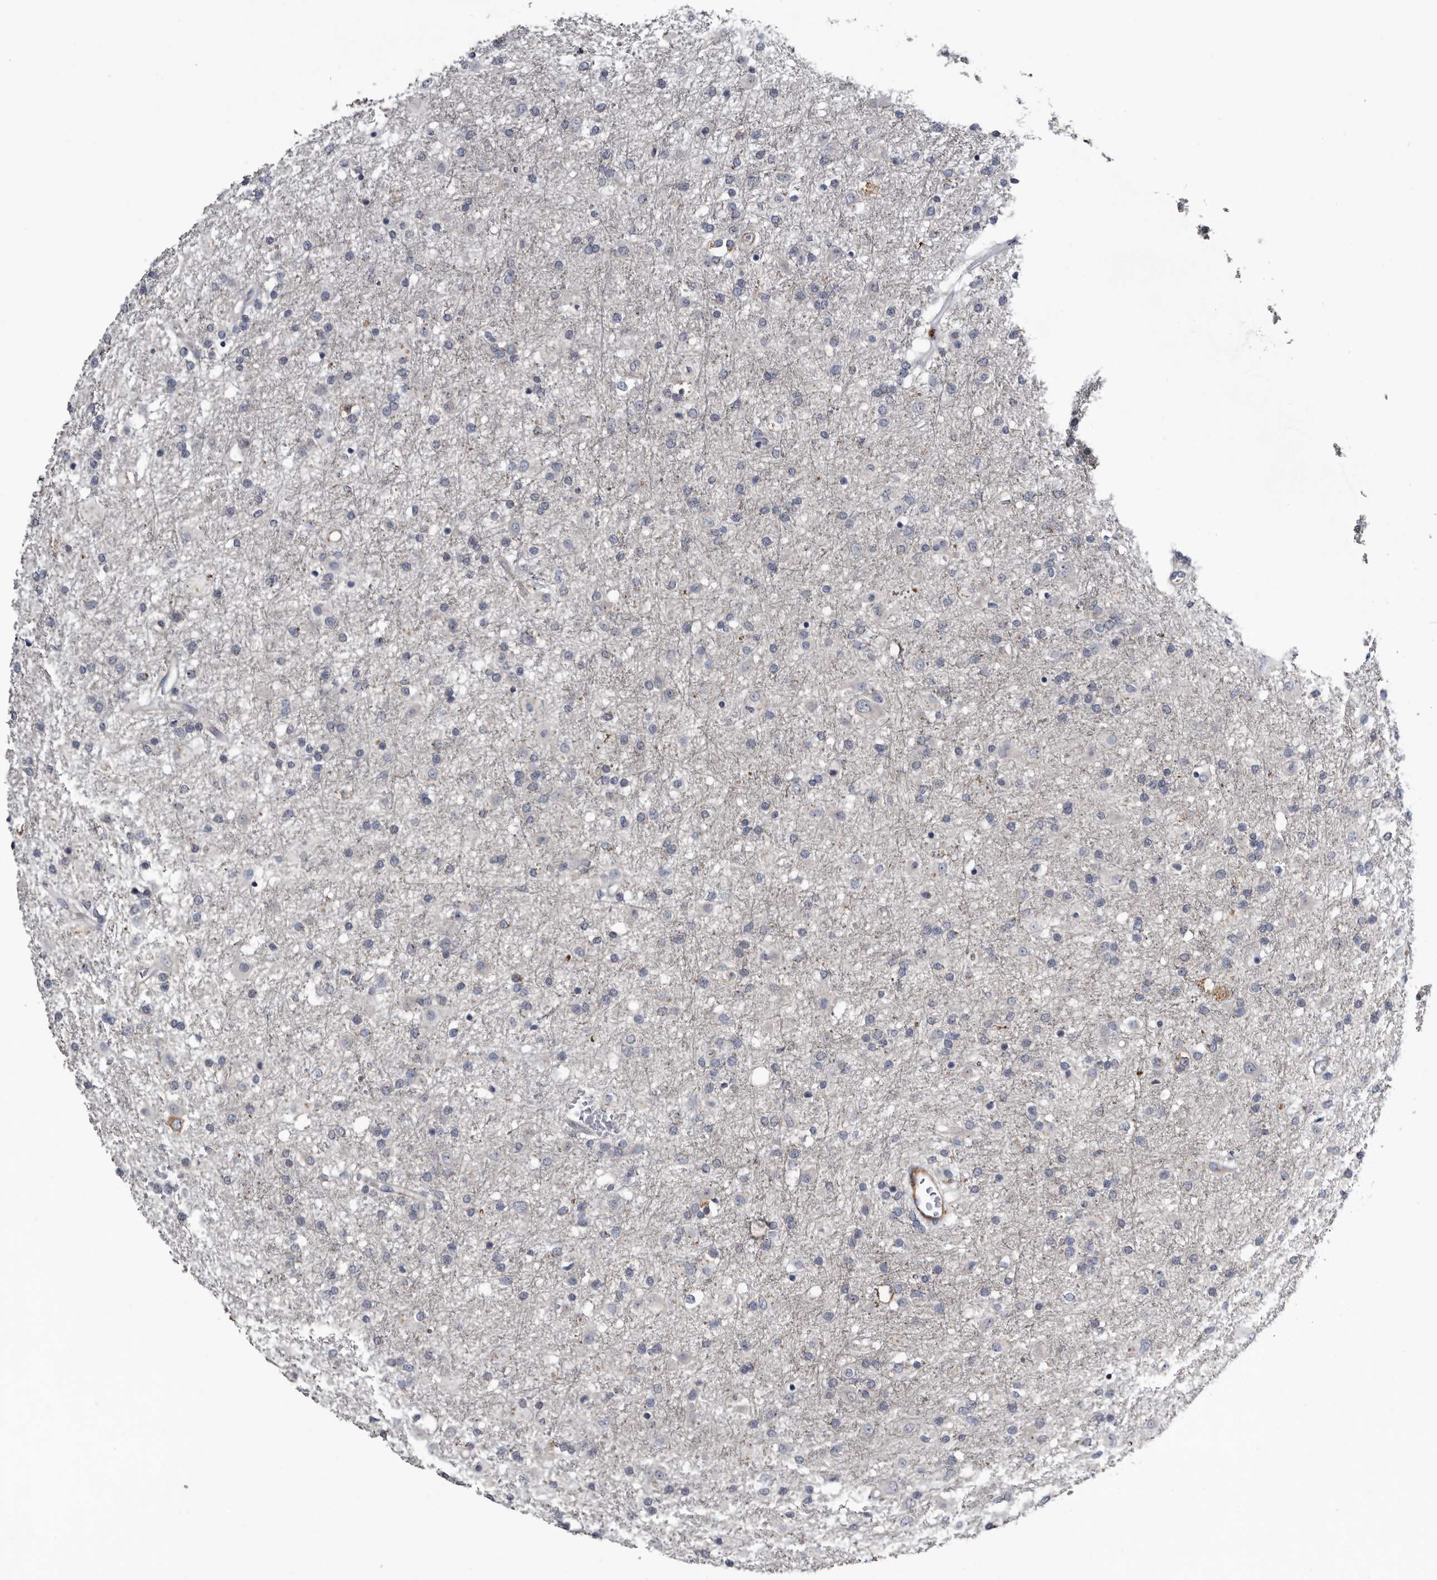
{"staining": {"intensity": "negative", "quantity": "none", "location": "none"}, "tissue": "glioma", "cell_type": "Tumor cells", "image_type": "cancer", "snomed": [{"axis": "morphology", "description": "Glioma, malignant, Low grade"}, {"axis": "topography", "description": "Brain"}], "caption": "IHC image of human glioma stained for a protein (brown), which displays no staining in tumor cells.", "gene": "IARS1", "patient": {"sex": "male", "age": 65}}